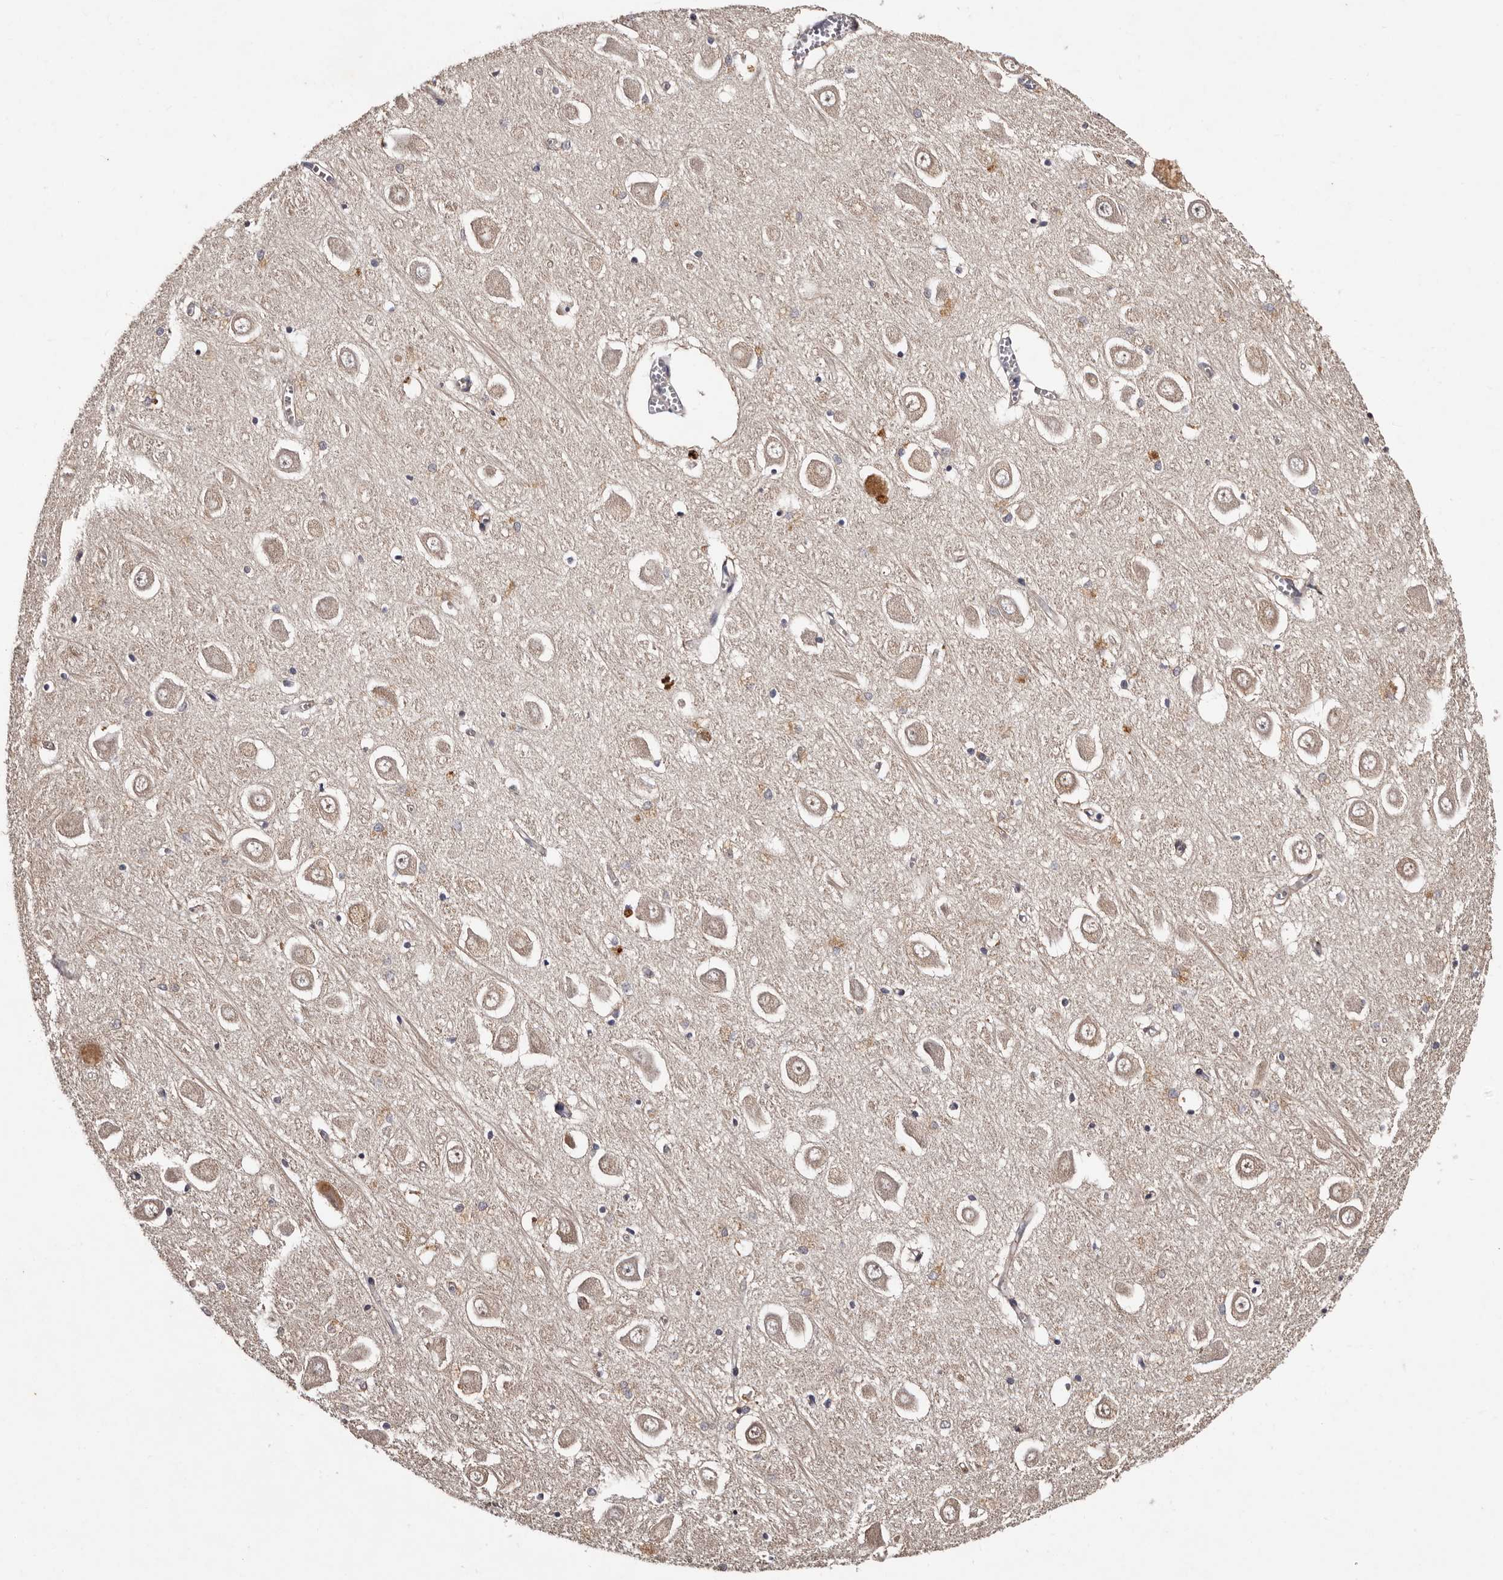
{"staining": {"intensity": "weak", "quantity": "<25%", "location": "cytoplasmic/membranous"}, "tissue": "hippocampus", "cell_type": "Glial cells", "image_type": "normal", "snomed": [{"axis": "morphology", "description": "Normal tissue, NOS"}, {"axis": "topography", "description": "Hippocampus"}], "caption": "A high-resolution photomicrograph shows IHC staining of benign hippocampus, which displays no significant positivity in glial cells. (DAB (3,3'-diaminobenzidine) immunohistochemistry (IHC) with hematoxylin counter stain).", "gene": "DNPH1", "patient": {"sex": "male", "age": 70}}